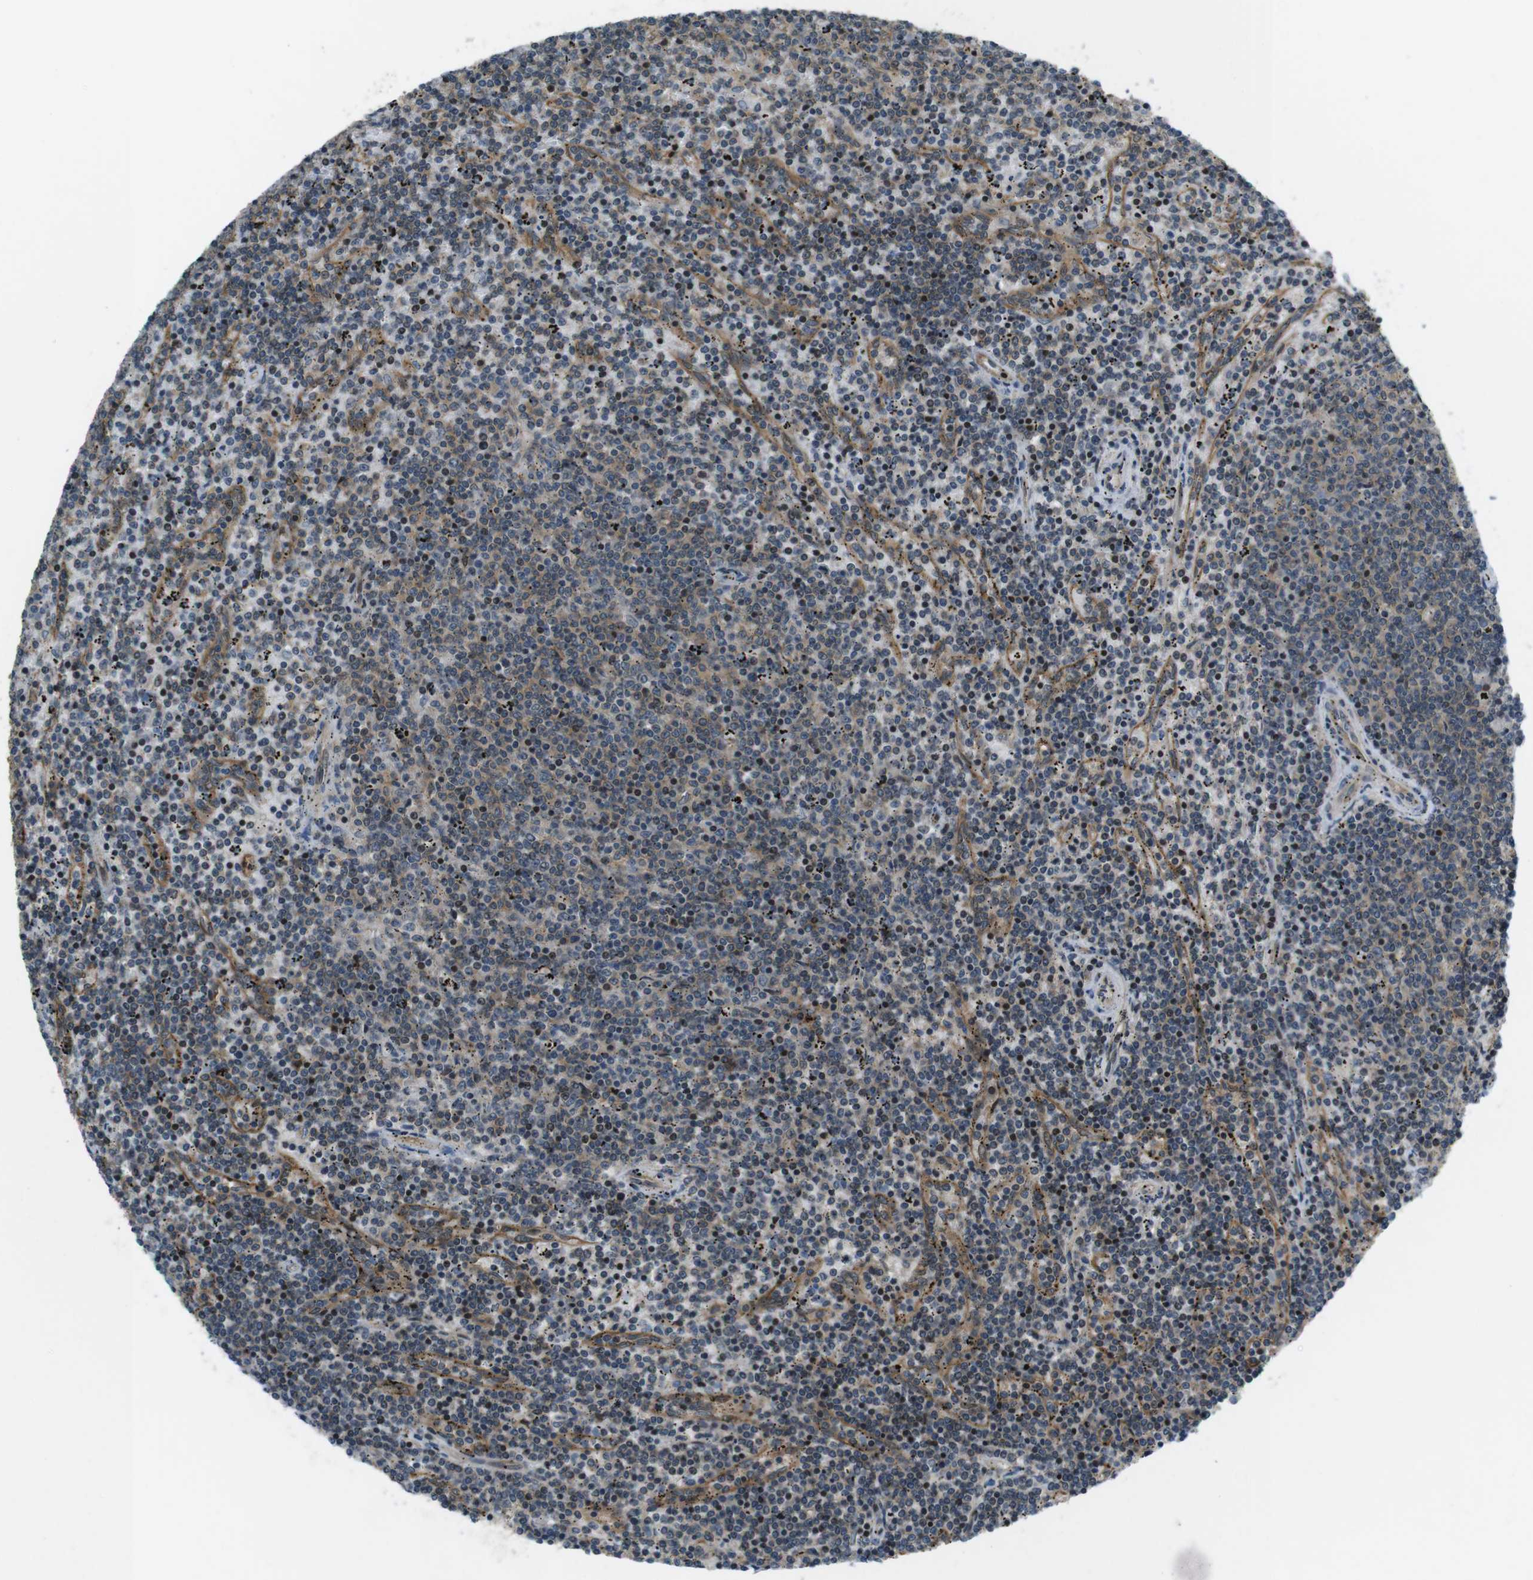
{"staining": {"intensity": "weak", "quantity": "25%-75%", "location": "cytoplasmic/membranous"}, "tissue": "lymphoma", "cell_type": "Tumor cells", "image_type": "cancer", "snomed": [{"axis": "morphology", "description": "Malignant lymphoma, non-Hodgkin's type, Low grade"}, {"axis": "topography", "description": "Spleen"}], "caption": "Approximately 25%-75% of tumor cells in human lymphoma reveal weak cytoplasmic/membranous protein staining as visualized by brown immunohistochemical staining.", "gene": "TIAM2", "patient": {"sex": "female", "age": 50}}